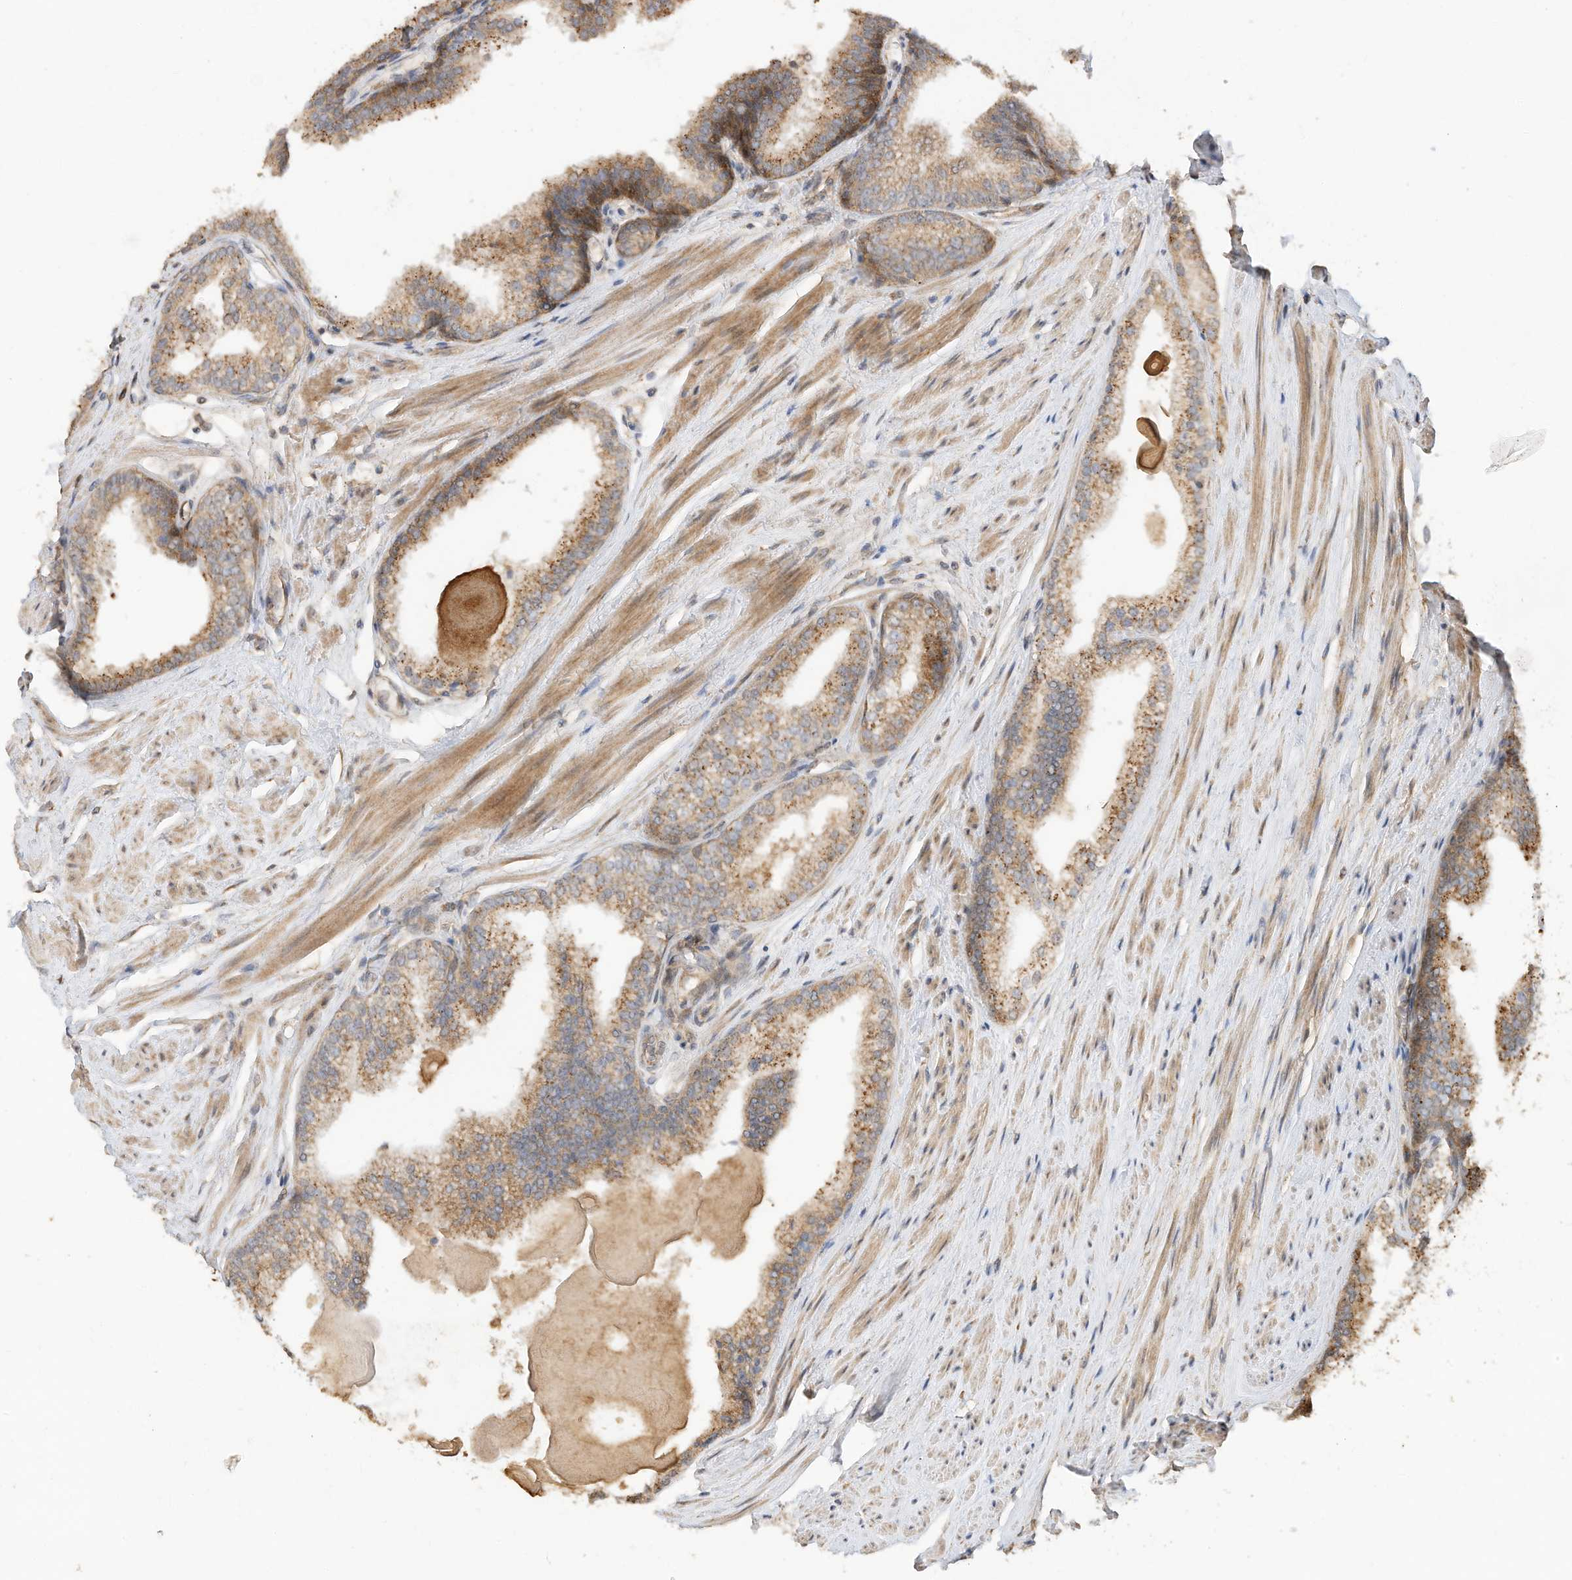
{"staining": {"intensity": "moderate", "quantity": "25%-75%", "location": "cytoplasmic/membranous"}, "tissue": "prostate cancer", "cell_type": "Tumor cells", "image_type": "cancer", "snomed": [{"axis": "morphology", "description": "Adenocarcinoma, High grade"}, {"axis": "topography", "description": "Prostate"}], "caption": "A brown stain shows moderate cytoplasmic/membranous expression of a protein in adenocarcinoma (high-grade) (prostate) tumor cells. (IHC, brightfield microscopy, high magnification).", "gene": "CAGE1", "patient": {"sex": "male", "age": 63}}